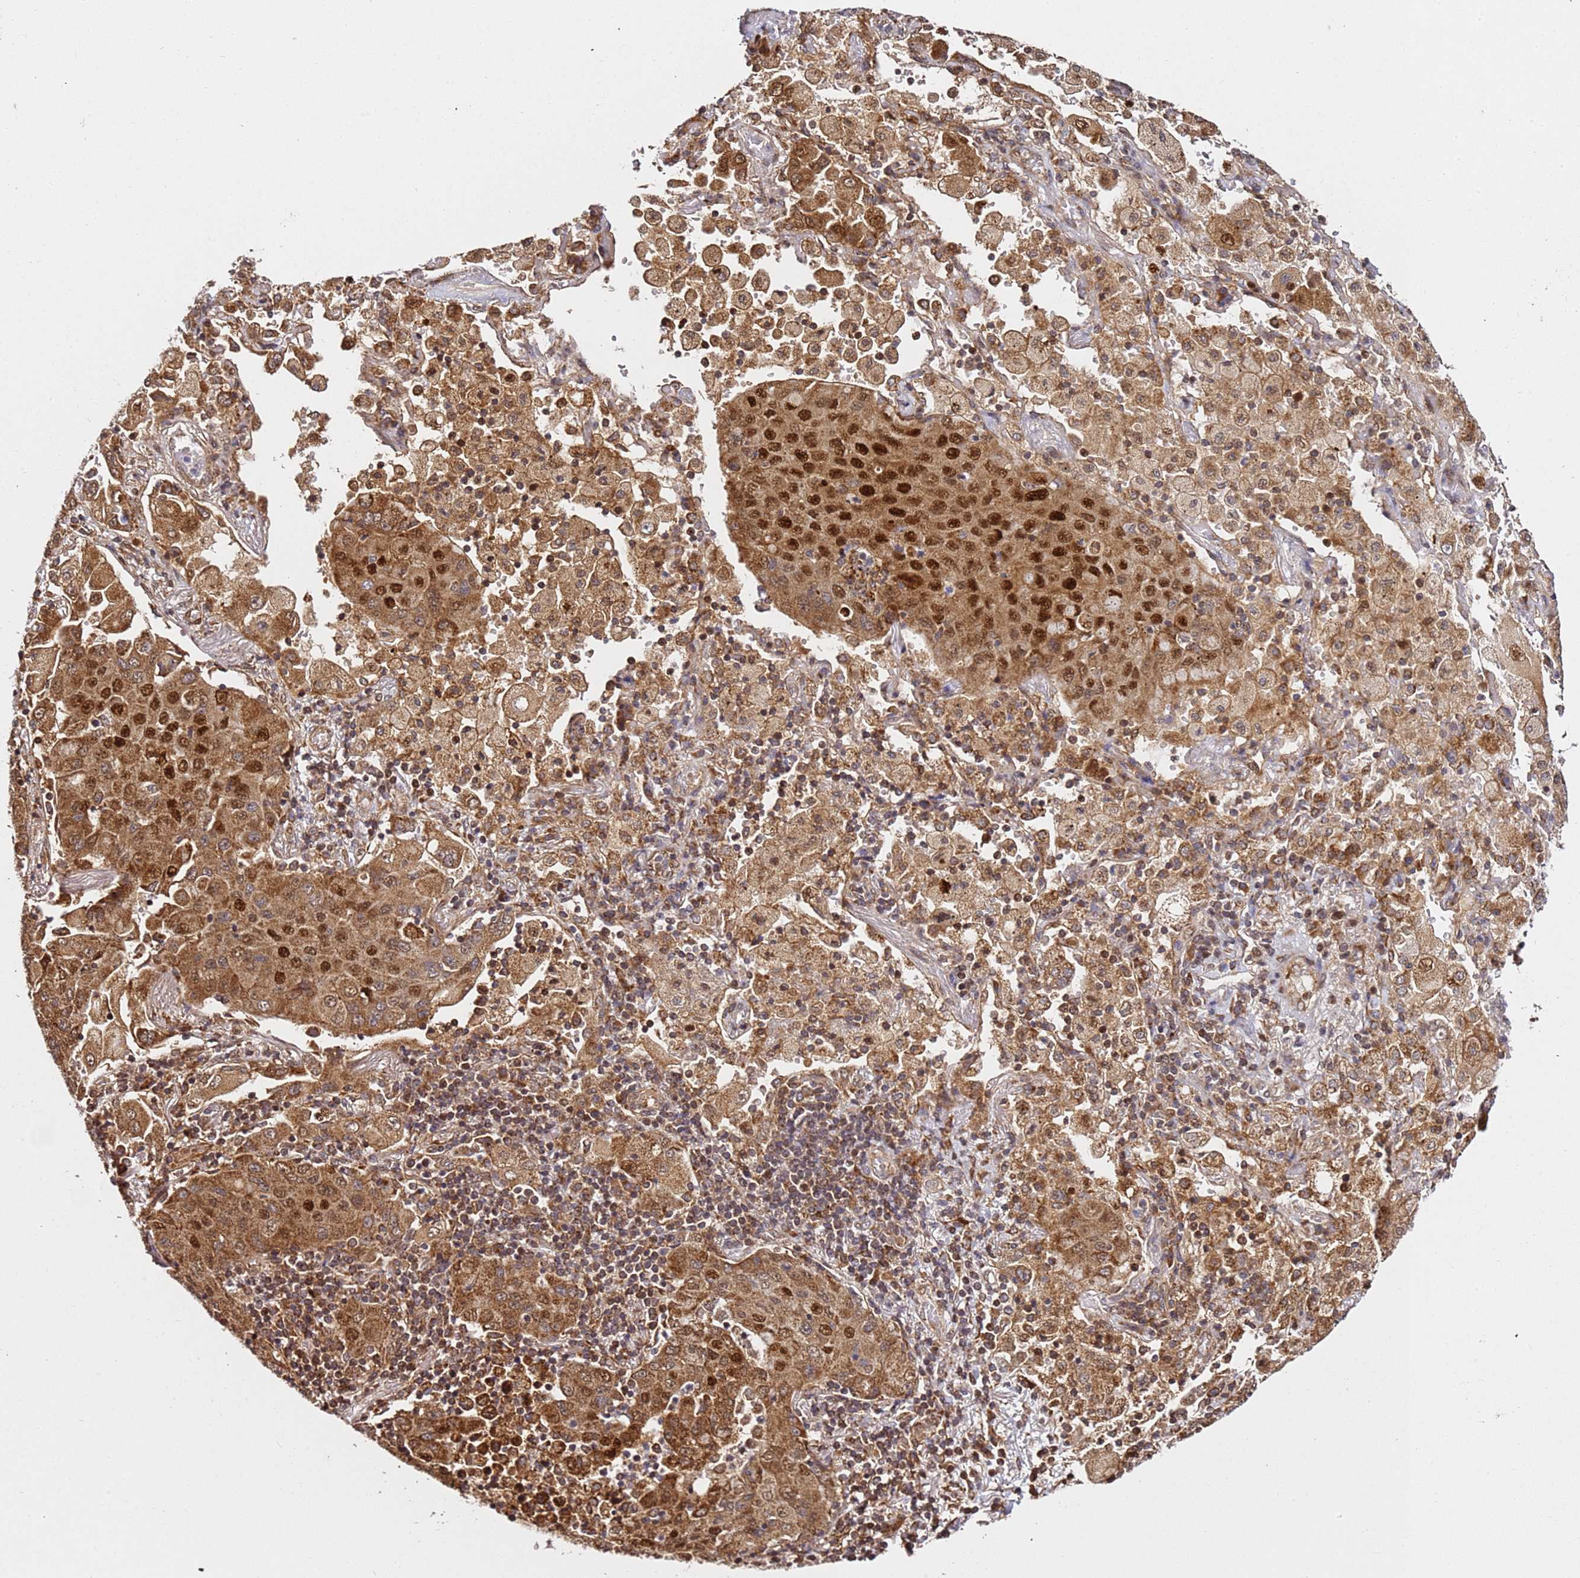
{"staining": {"intensity": "strong", "quantity": ">75%", "location": "cytoplasmic/membranous,nuclear"}, "tissue": "lung cancer", "cell_type": "Tumor cells", "image_type": "cancer", "snomed": [{"axis": "morphology", "description": "Squamous cell carcinoma, NOS"}, {"axis": "topography", "description": "Lung"}], "caption": "Immunohistochemistry (IHC) (DAB) staining of human squamous cell carcinoma (lung) reveals strong cytoplasmic/membranous and nuclear protein staining in about >75% of tumor cells.", "gene": "SMOX", "patient": {"sex": "male", "age": 74}}